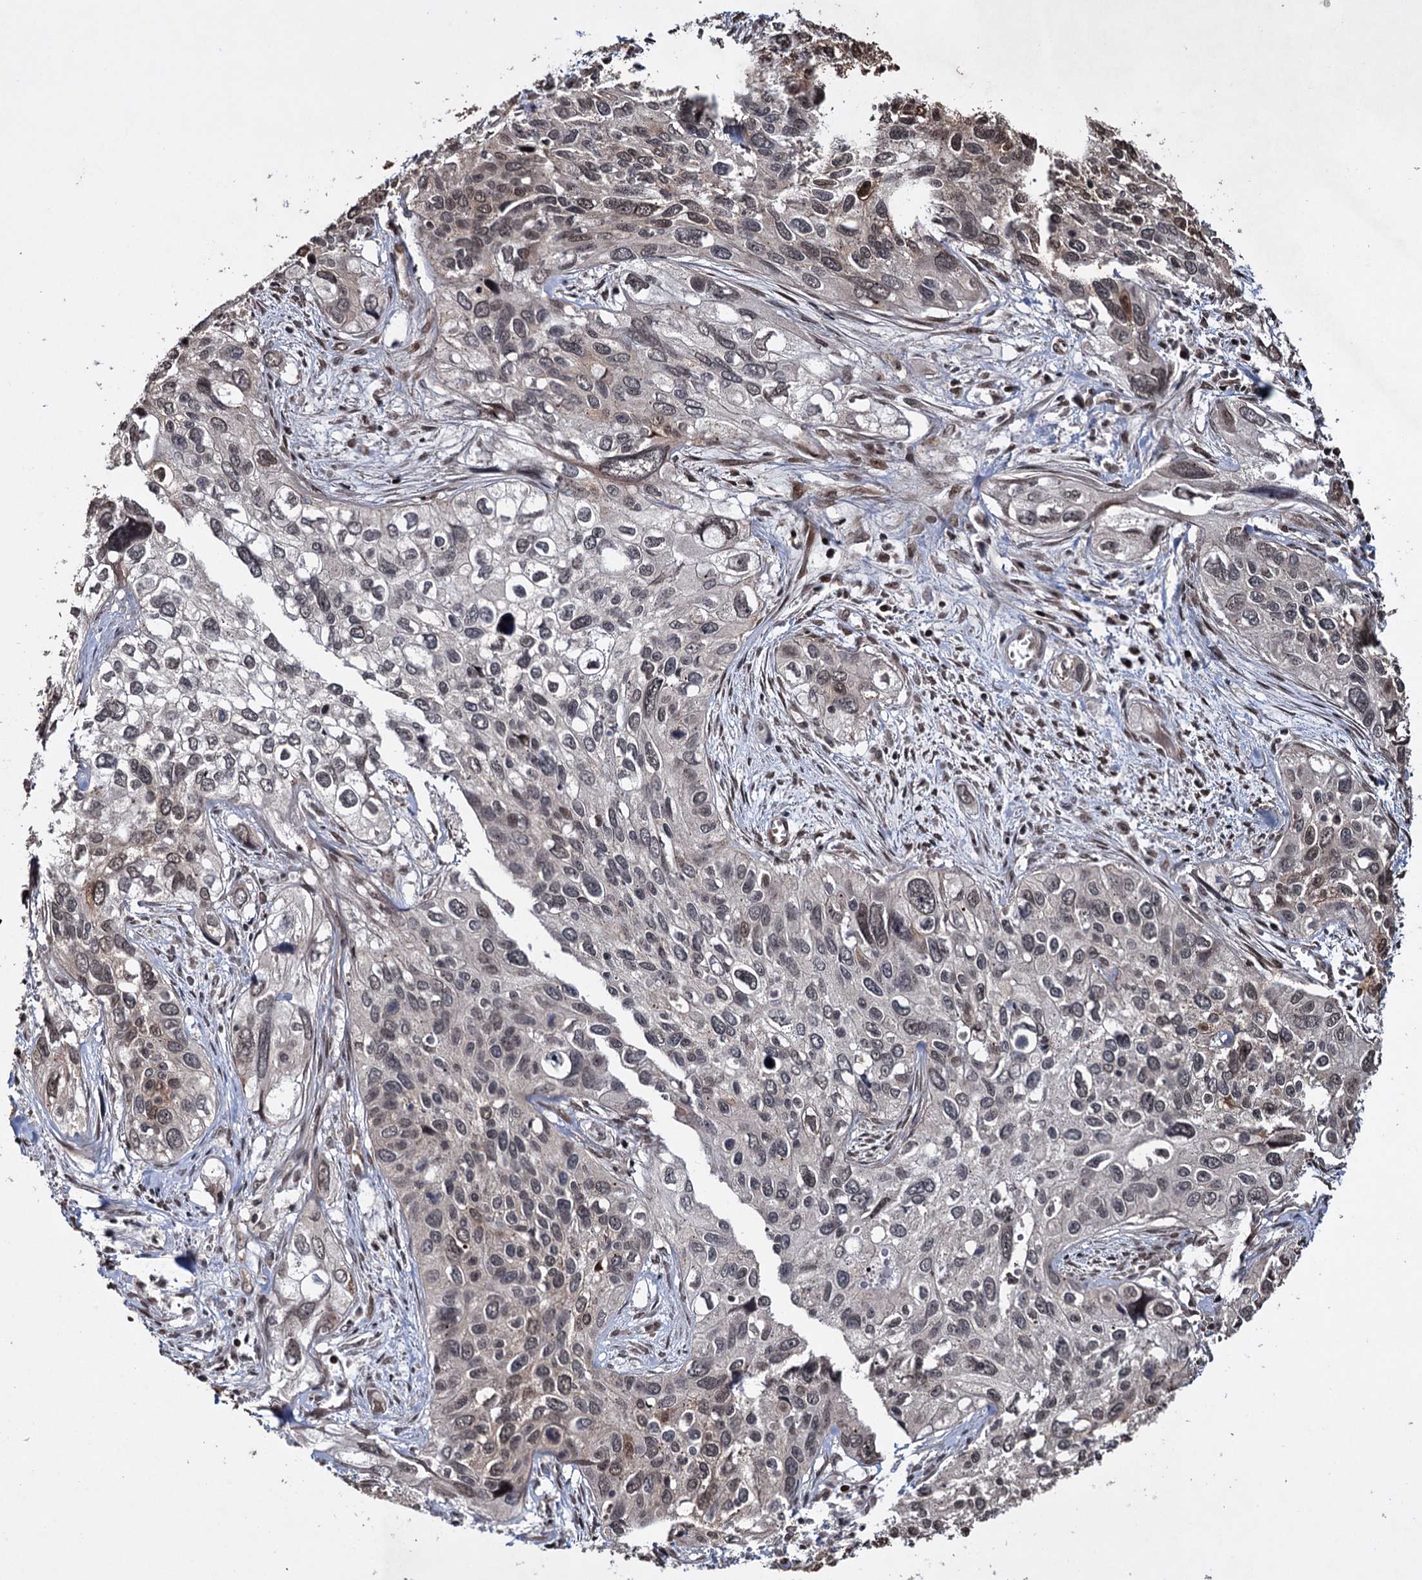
{"staining": {"intensity": "moderate", "quantity": "<25%", "location": "cytoplasmic/membranous,nuclear"}, "tissue": "cervical cancer", "cell_type": "Tumor cells", "image_type": "cancer", "snomed": [{"axis": "morphology", "description": "Squamous cell carcinoma, NOS"}, {"axis": "topography", "description": "Cervix"}], "caption": "Moderate cytoplasmic/membranous and nuclear staining is appreciated in about <25% of tumor cells in cervical squamous cell carcinoma. The staining is performed using DAB brown chromogen to label protein expression. The nuclei are counter-stained blue using hematoxylin.", "gene": "EYA4", "patient": {"sex": "female", "age": 55}}